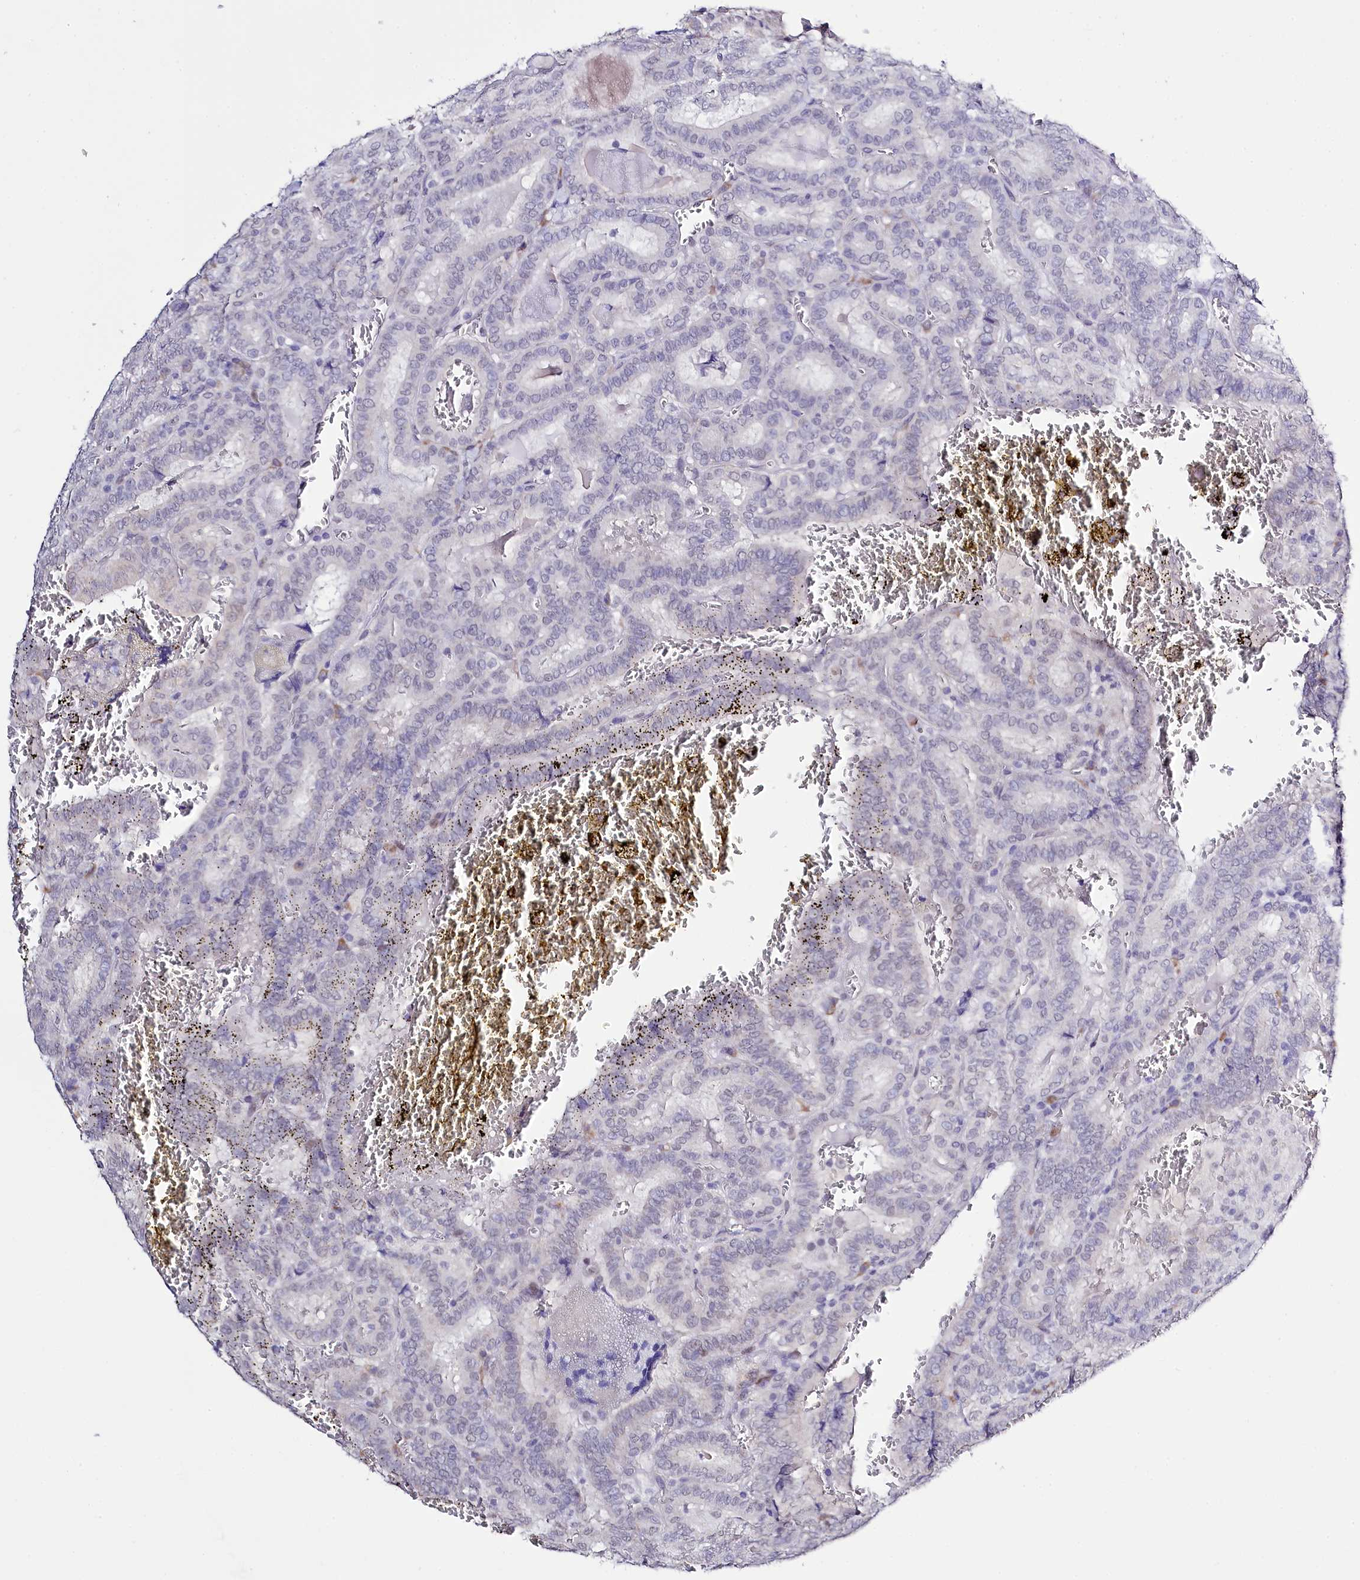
{"staining": {"intensity": "negative", "quantity": "none", "location": "none"}, "tissue": "thyroid cancer", "cell_type": "Tumor cells", "image_type": "cancer", "snomed": [{"axis": "morphology", "description": "Papillary adenocarcinoma, NOS"}, {"axis": "topography", "description": "Thyroid gland"}], "caption": "High magnification brightfield microscopy of thyroid papillary adenocarcinoma stained with DAB (brown) and counterstained with hematoxylin (blue): tumor cells show no significant positivity. The staining was performed using DAB to visualize the protein expression in brown, while the nuclei were stained in blue with hematoxylin (Magnification: 20x).", "gene": "SPATS2", "patient": {"sex": "female", "age": 72}}